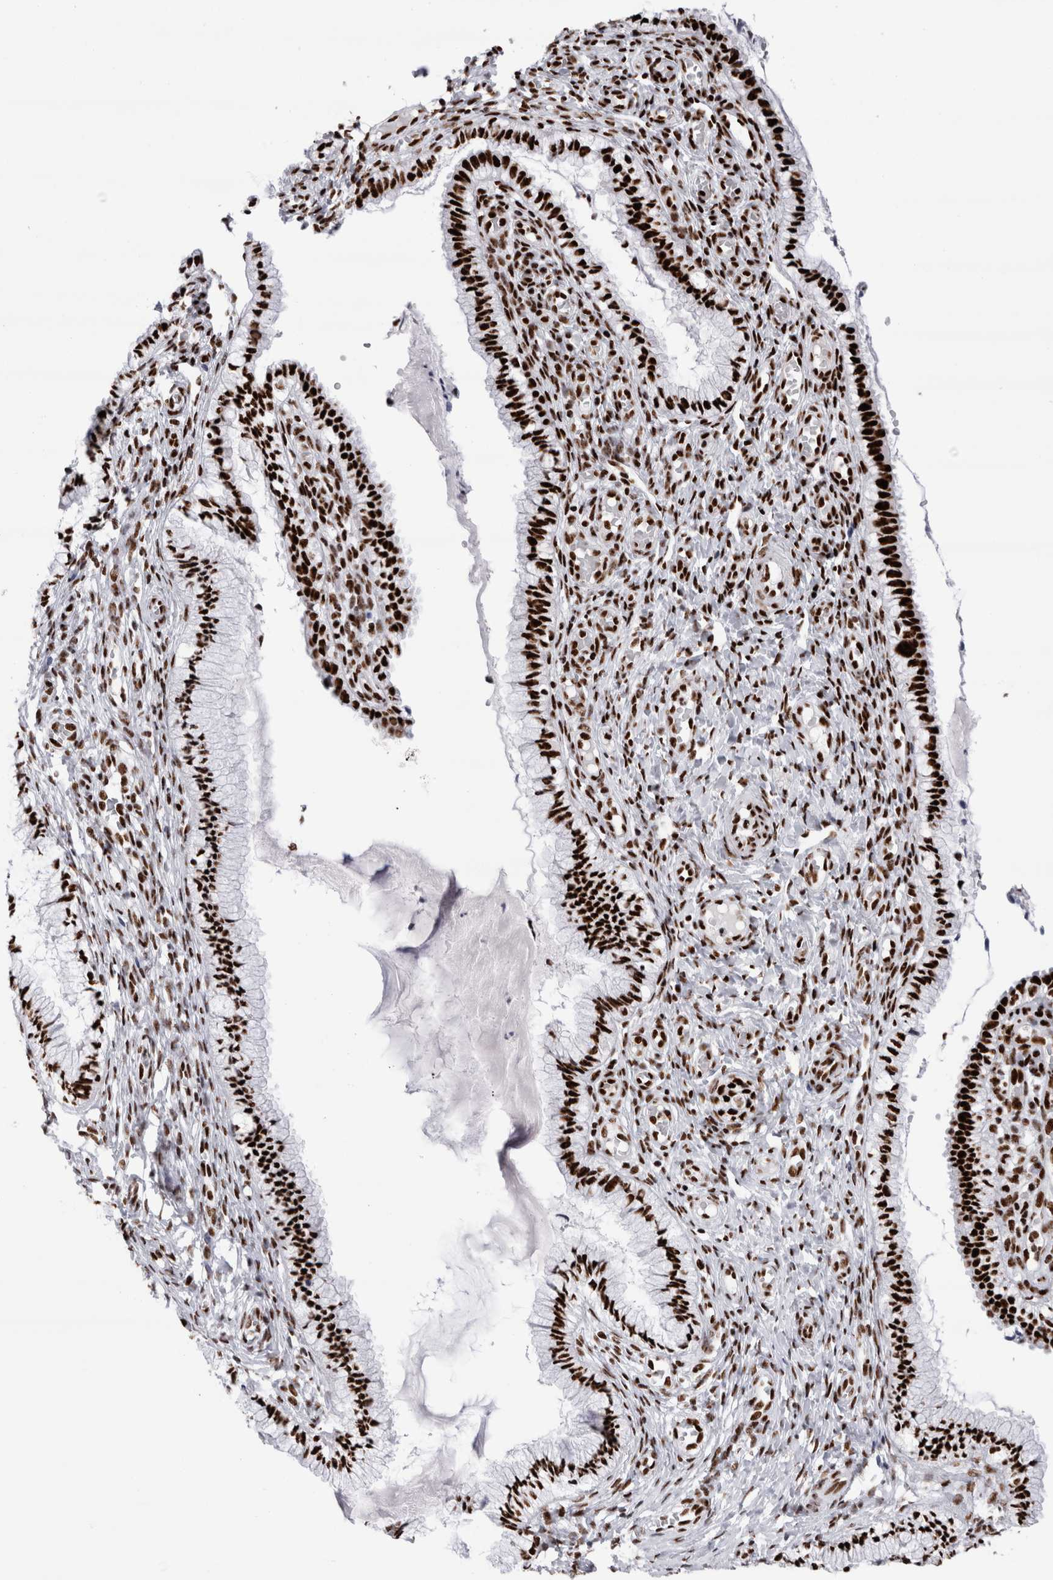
{"staining": {"intensity": "strong", "quantity": ">75%", "location": "nuclear"}, "tissue": "cervix", "cell_type": "Glandular cells", "image_type": "normal", "snomed": [{"axis": "morphology", "description": "Normal tissue, NOS"}, {"axis": "topography", "description": "Cervix"}], "caption": "Cervix stained for a protein displays strong nuclear positivity in glandular cells. The protein of interest is shown in brown color, while the nuclei are stained blue.", "gene": "RBM6", "patient": {"sex": "female", "age": 27}}